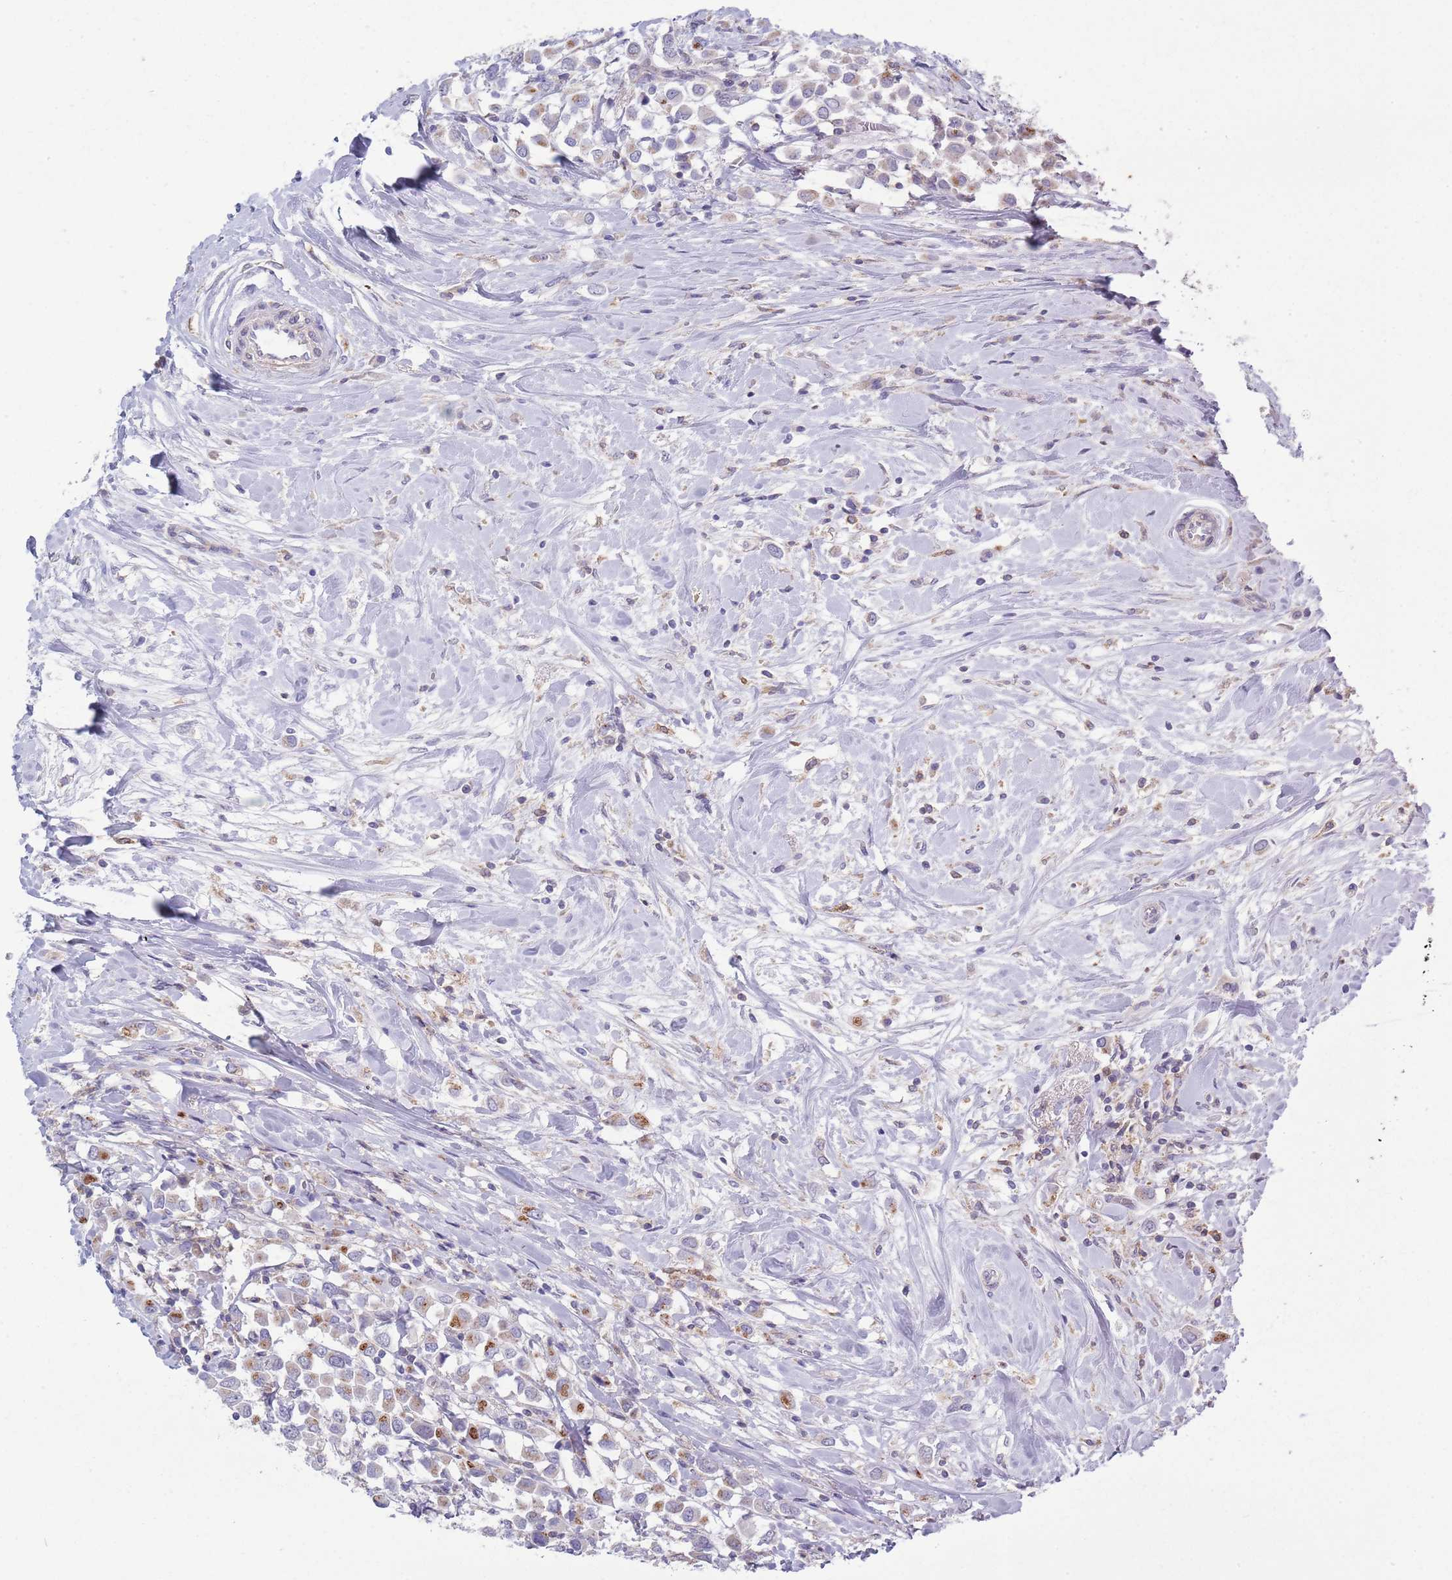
{"staining": {"intensity": "moderate", "quantity": "<25%", "location": "cytoplasmic/membranous"}, "tissue": "breast cancer", "cell_type": "Tumor cells", "image_type": "cancer", "snomed": [{"axis": "morphology", "description": "Duct carcinoma"}, {"axis": "topography", "description": "Breast"}], "caption": "Immunohistochemistry (IHC) photomicrograph of human breast cancer (intraductal carcinoma) stained for a protein (brown), which displays low levels of moderate cytoplasmic/membranous staining in about <25% of tumor cells.", "gene": "ACSBG1", "patient": {"sex": "female", "age": 61}}